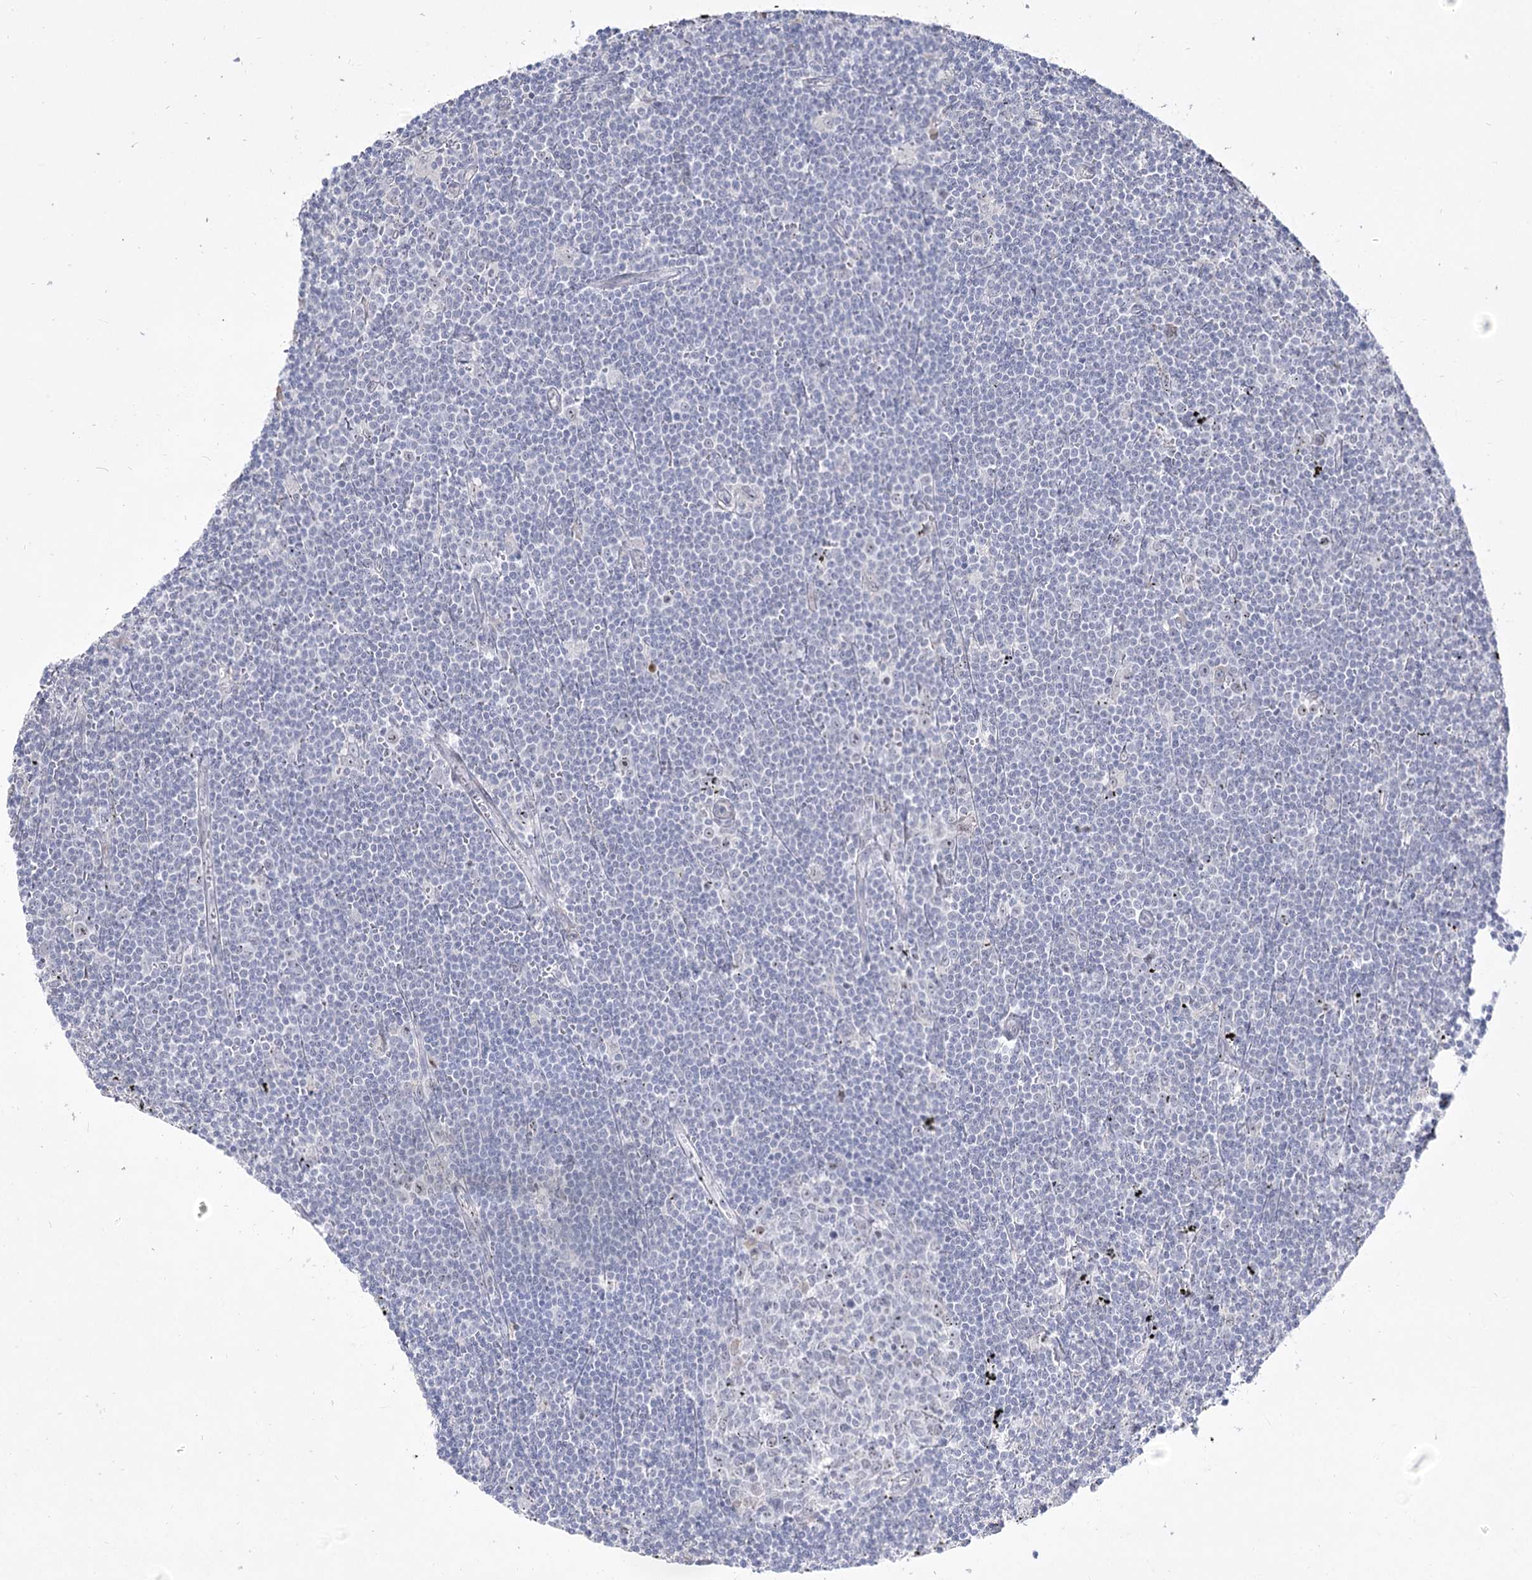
{"staining": {"intensity": "negative", "quantity": "none", "location": "none"}, "tissue": "lymphoma", "cell_type": "Tumor cells", "image_type": "cancer", "snomed": [{"axis": "morphology", "description": "Malignant lymphoma, non-Hodgkin's type, Low grade"}, {"axis": "topography", "description": "Spleen"}], "caption": "IHC image of low-grade malignant lymphoma, non-Hodgkin's type stained for a protein (brown), which shows no staining in tumor cells.", "gene": "DDX50", "patient": {"sex": "male", "age": 76}}